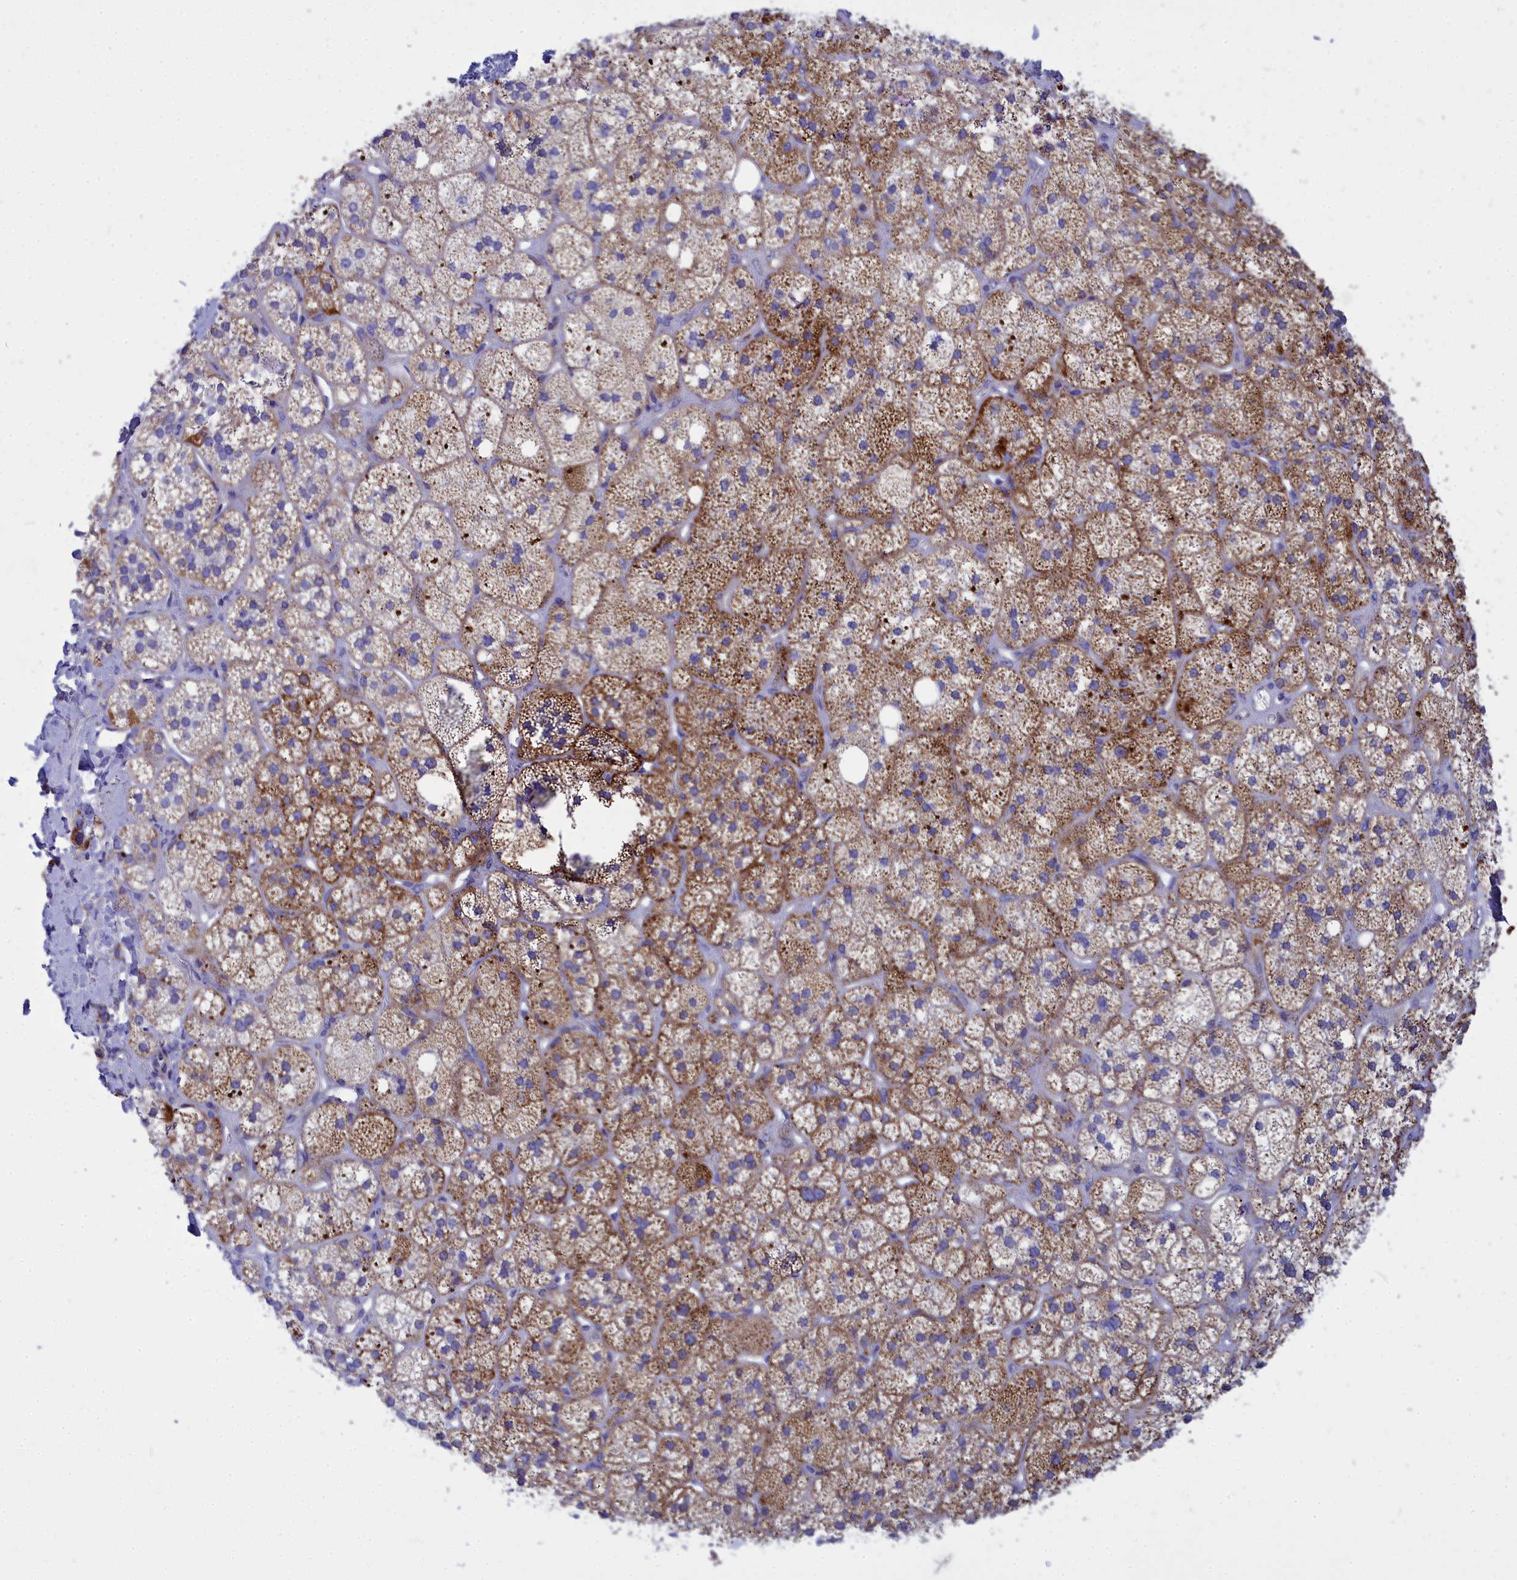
{"staining": {"intensity": "strong", "quantity": "25%-75%", "location": "cytoplasmic/membranous"}, "tissue": "adrenal gland", "cell_type": "Glandular cells", "image_type": "normal", "snomed": [{"axis": "morphology", "description": "Normal tissue, NOS"}, {"axis": "topography", "description": "Adrenal gland"}], "caption": "Adrenal gland stained with DAB immunohistochemistry (IHC) displays high levels of strong cytoplasmic/membranous staining in about 25%-75% of glandular cells.", "gene": "CCRL2", "patient": {"sex": "male", "age": 61}}